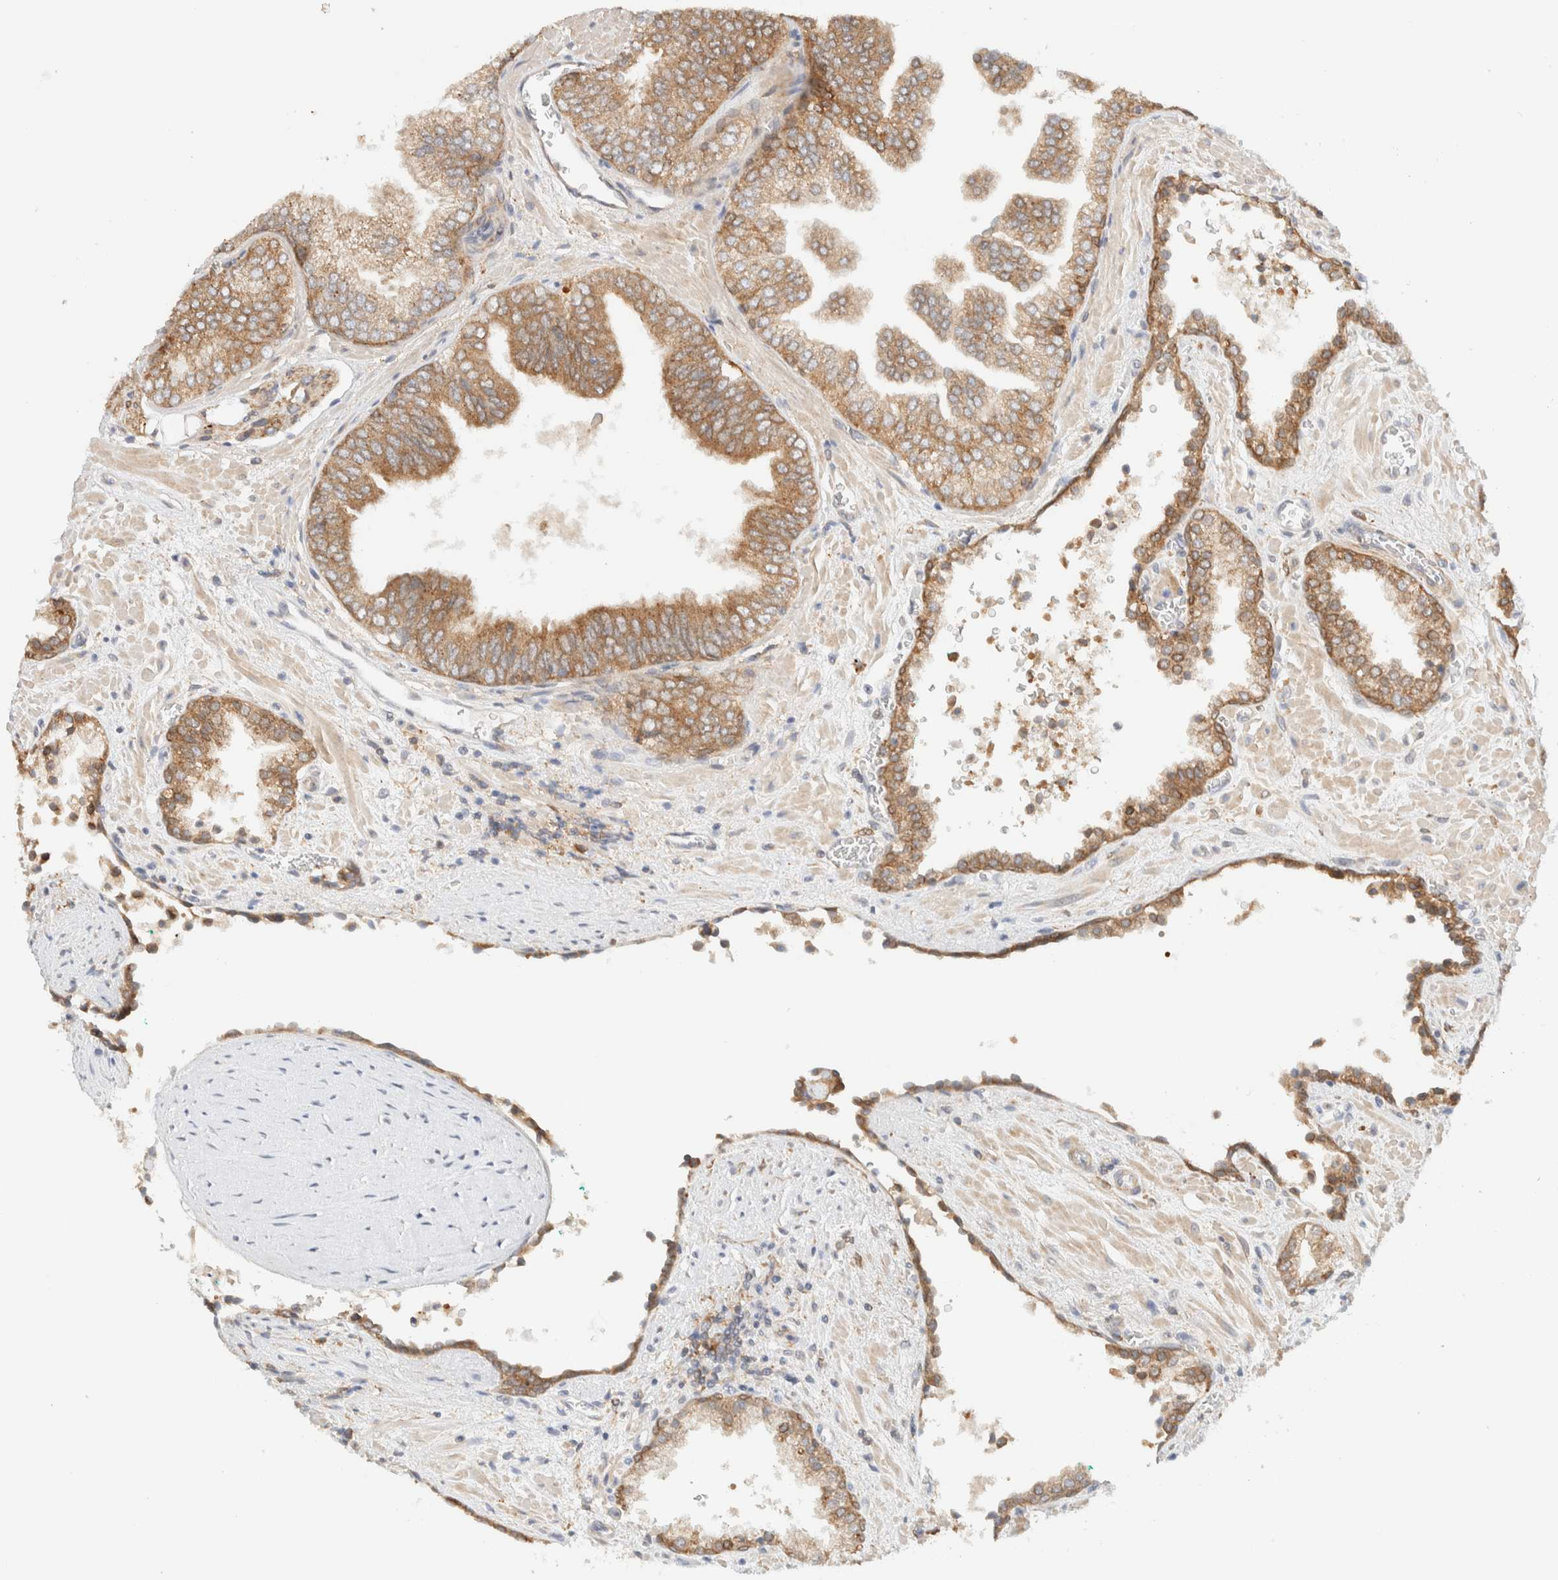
{"staining": {"intensity": "moderate", "quantity": ">75%", "location": "cytoplasmic/membranous"}, "tissue": "prostate cancer", "cell_type": "Tumor cells", "image_type": "cancer", "snomed": [{"axis": "morphology", "description": "Adenocarcinoma, Low grade"}, {"axis": "topography", "description": "Prostate"}], "caption": "A brown stain labels moderate cytoplasmic/membranous positivity of a protein in human low-grade adenocarcinoma (prostate) tumor cells. The staining was performed using DAB to visualize the protein expression in brown, while the nuclei were stained in blue with hematoxylin (Magnification: 20x).", "gene": "NT5C", "patient": {"sex": "male", "age": 71}}